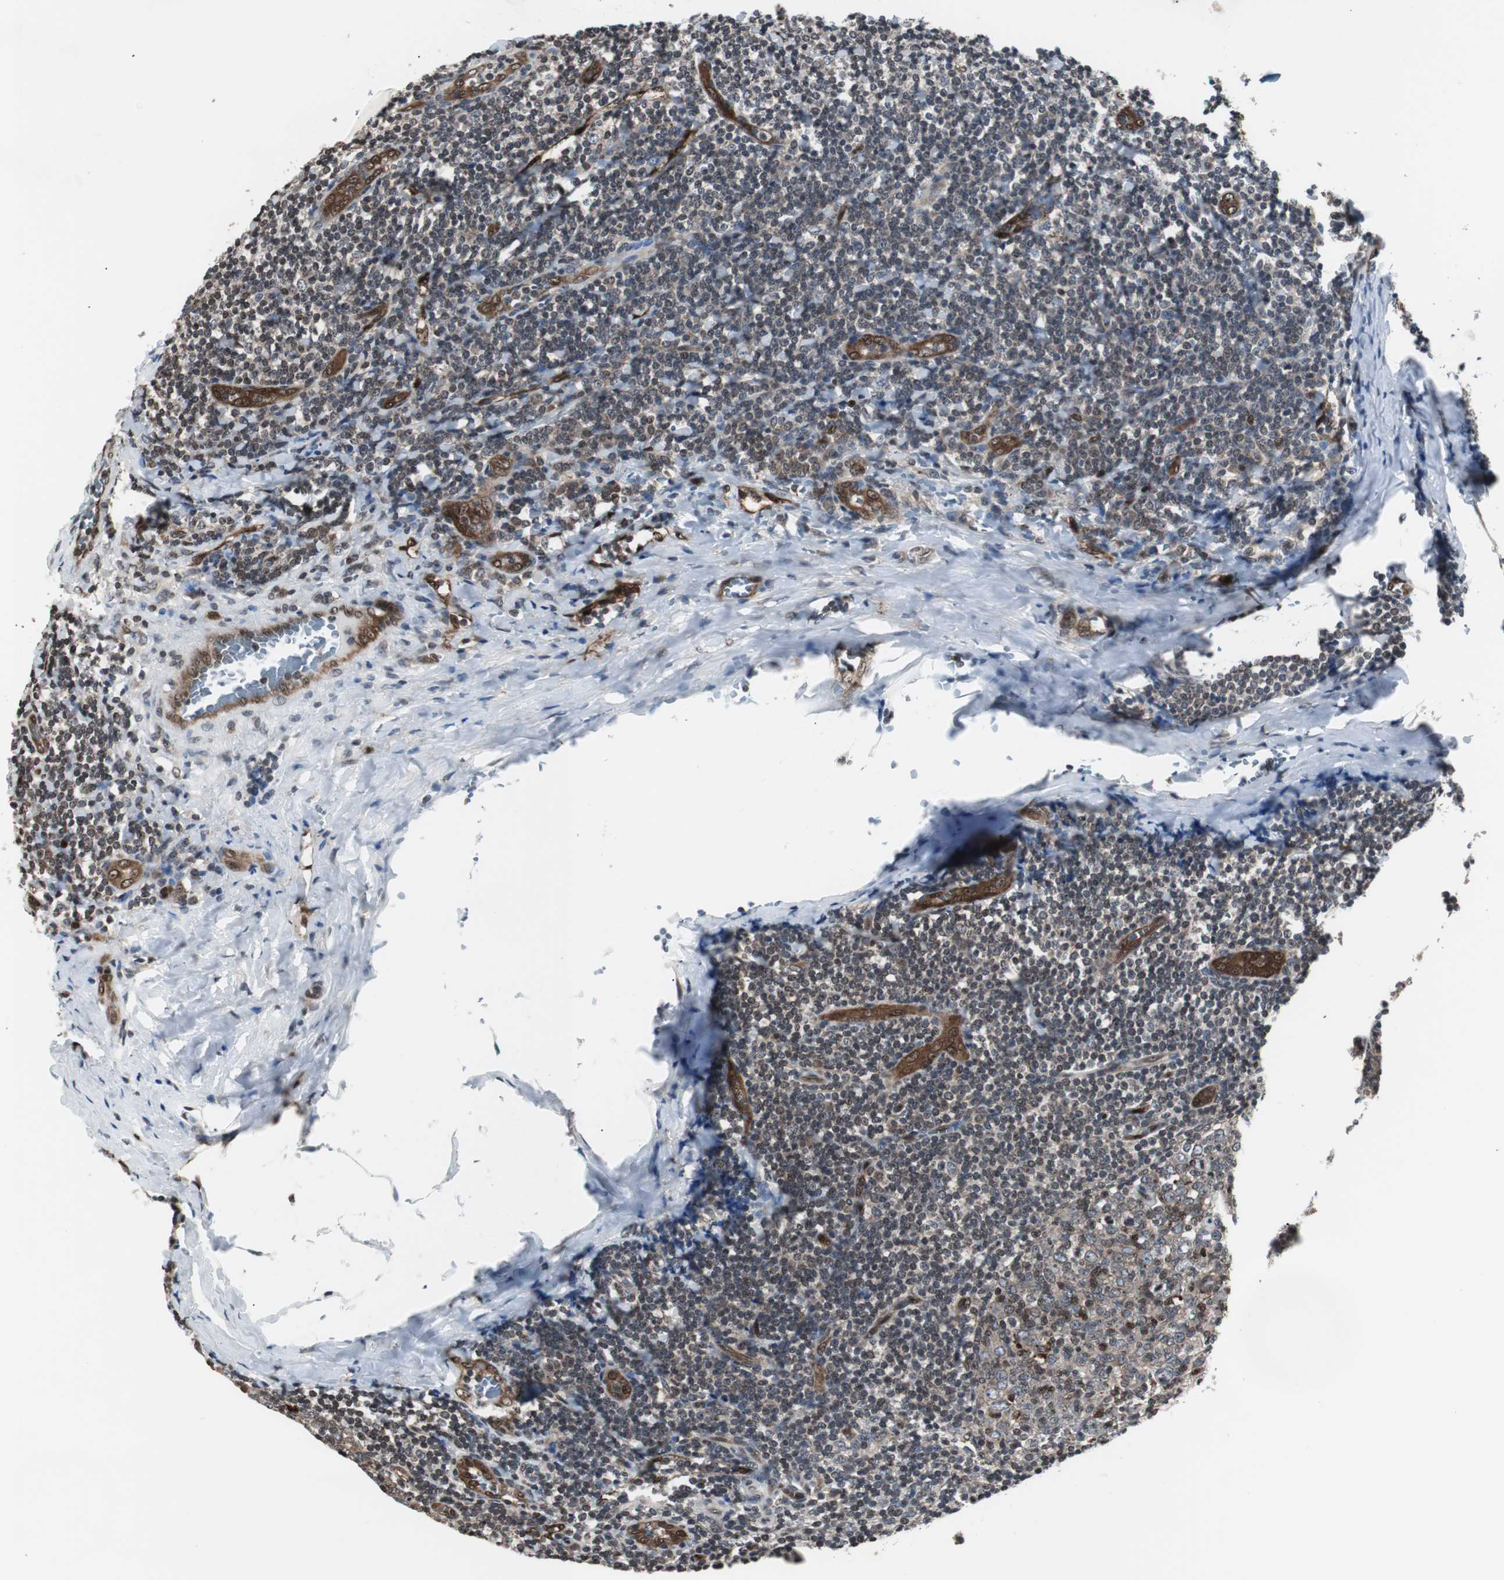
{"staining": {"intensity": "moderate", "quantity": "25%-75%", "location": "cytoplasmic/membranous,nuclear"}, "tissue": "tonsil", "cell_type": "Germinal center cells", "image_type": "normal", "snomed": [{"axis": "morphology", "description": "Normal tissue, NOS"}, {"axis": "topography", "description": "Tonsil"}], "caption": "Immunohistochemistry photomicrograph of benign human tonsil stained for a protein (brown), which shows medium levels of moderate cytoplasmic/membranous,nuclear staining in approximately 25%-75% of germinal center cells.", "gene": "SMAD1", "patient": {"sex": "male", "age": 31}}